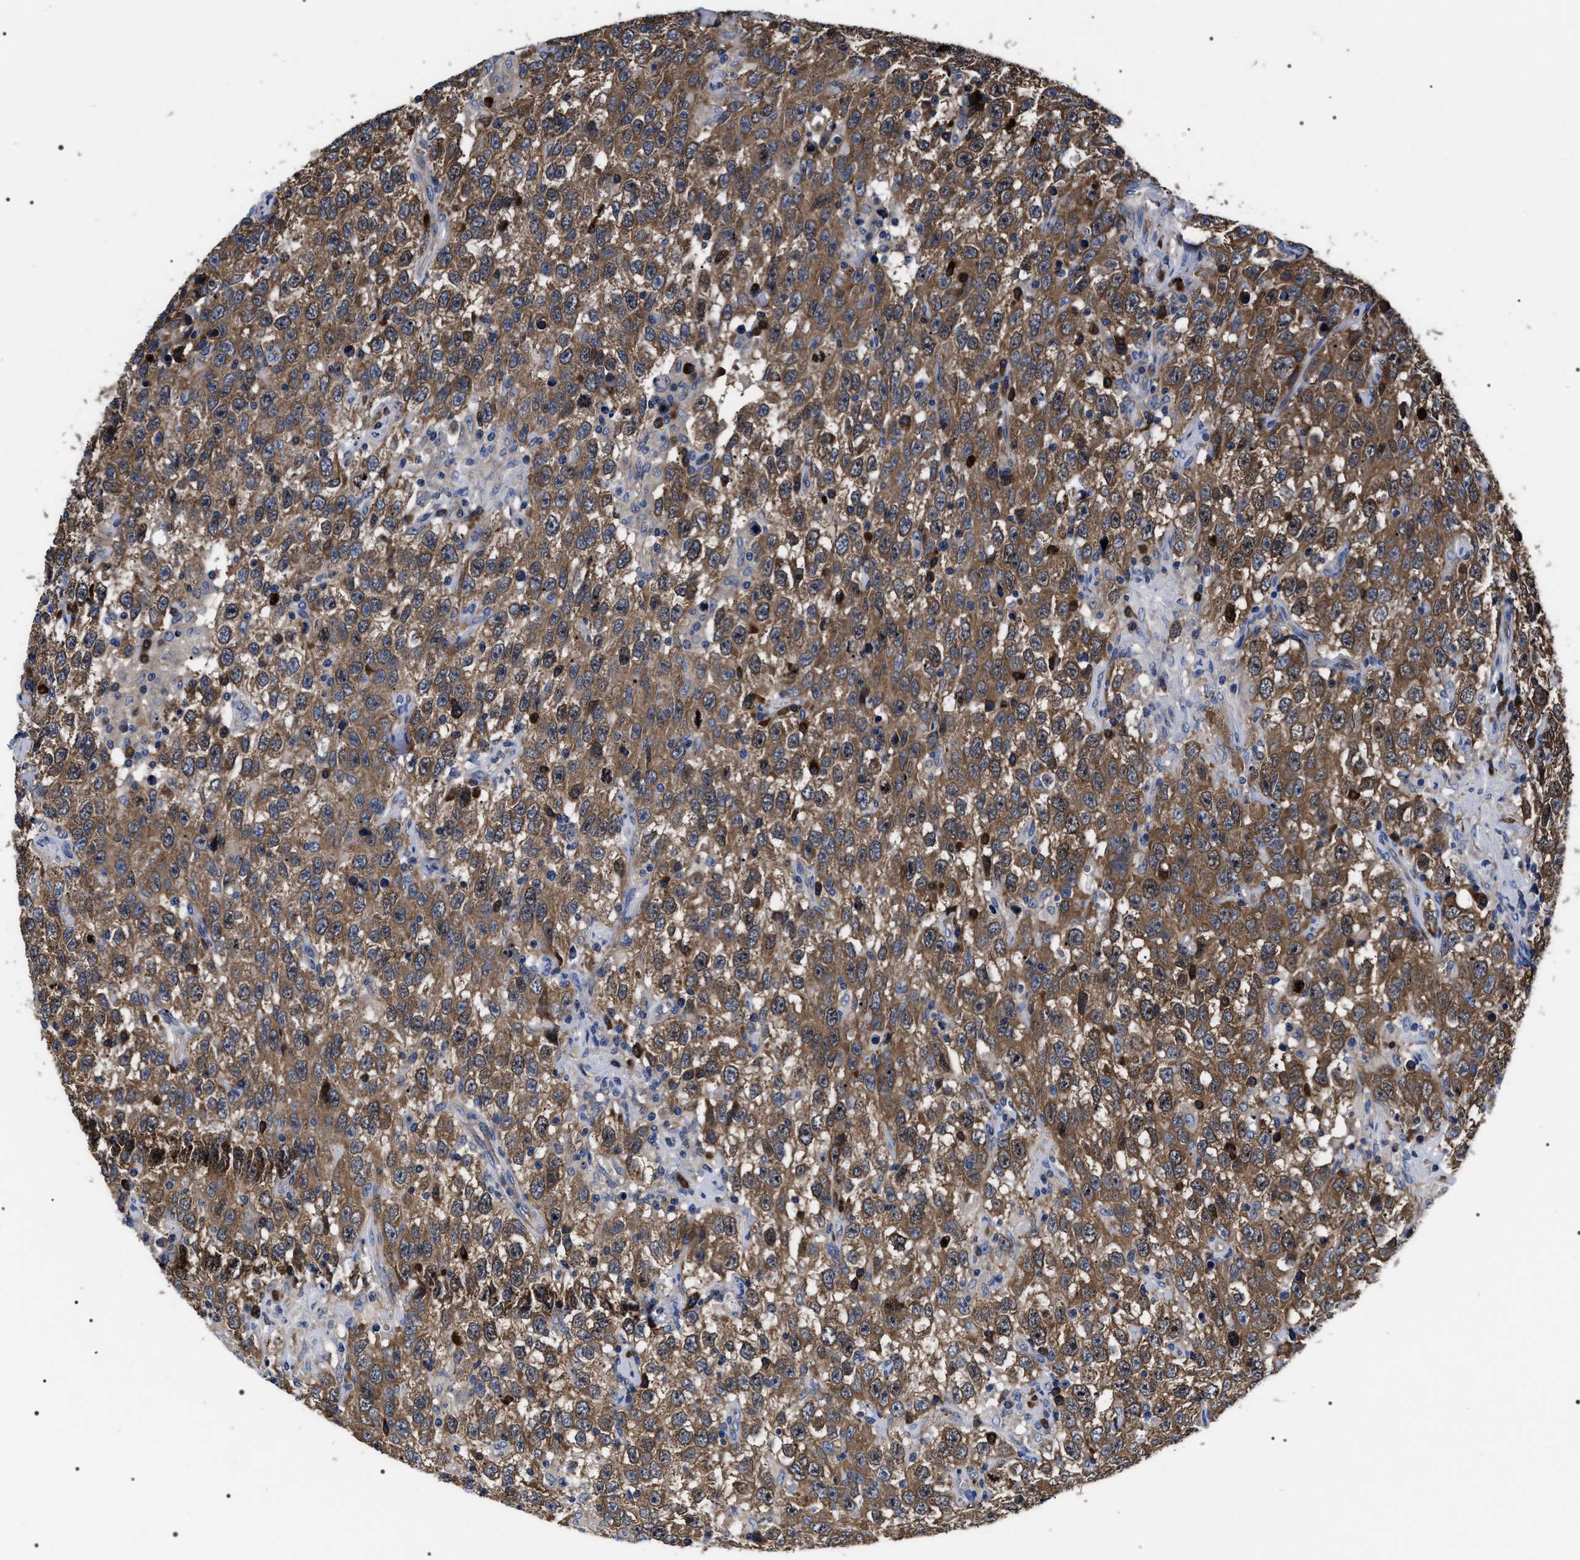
{"staining": {"intensity": "moderate", "quantity": ">75%", "location": "cytoplasmic/membranous"}, "tissue": "testis cancer", "cell_type": "Tumor cells", "image_type": "cancer", "snomed": [{"axis": "morphology", "description": "Seminoma, NOS"}, {"axis": "topography", "description": "Testis"}], "caption": "Moderate cytoplasmic/membranous positivity is identified in about >75% of tumor cells in testis cancer (seminoma). (Stains: DAB (3,3'-diaminobenzidine) in brown, nuclei in blue, Microscopy: brightfield microscopy at high magnification).", "gene": "MIS18A", "patient": {"sex": "male", "age": 41}}